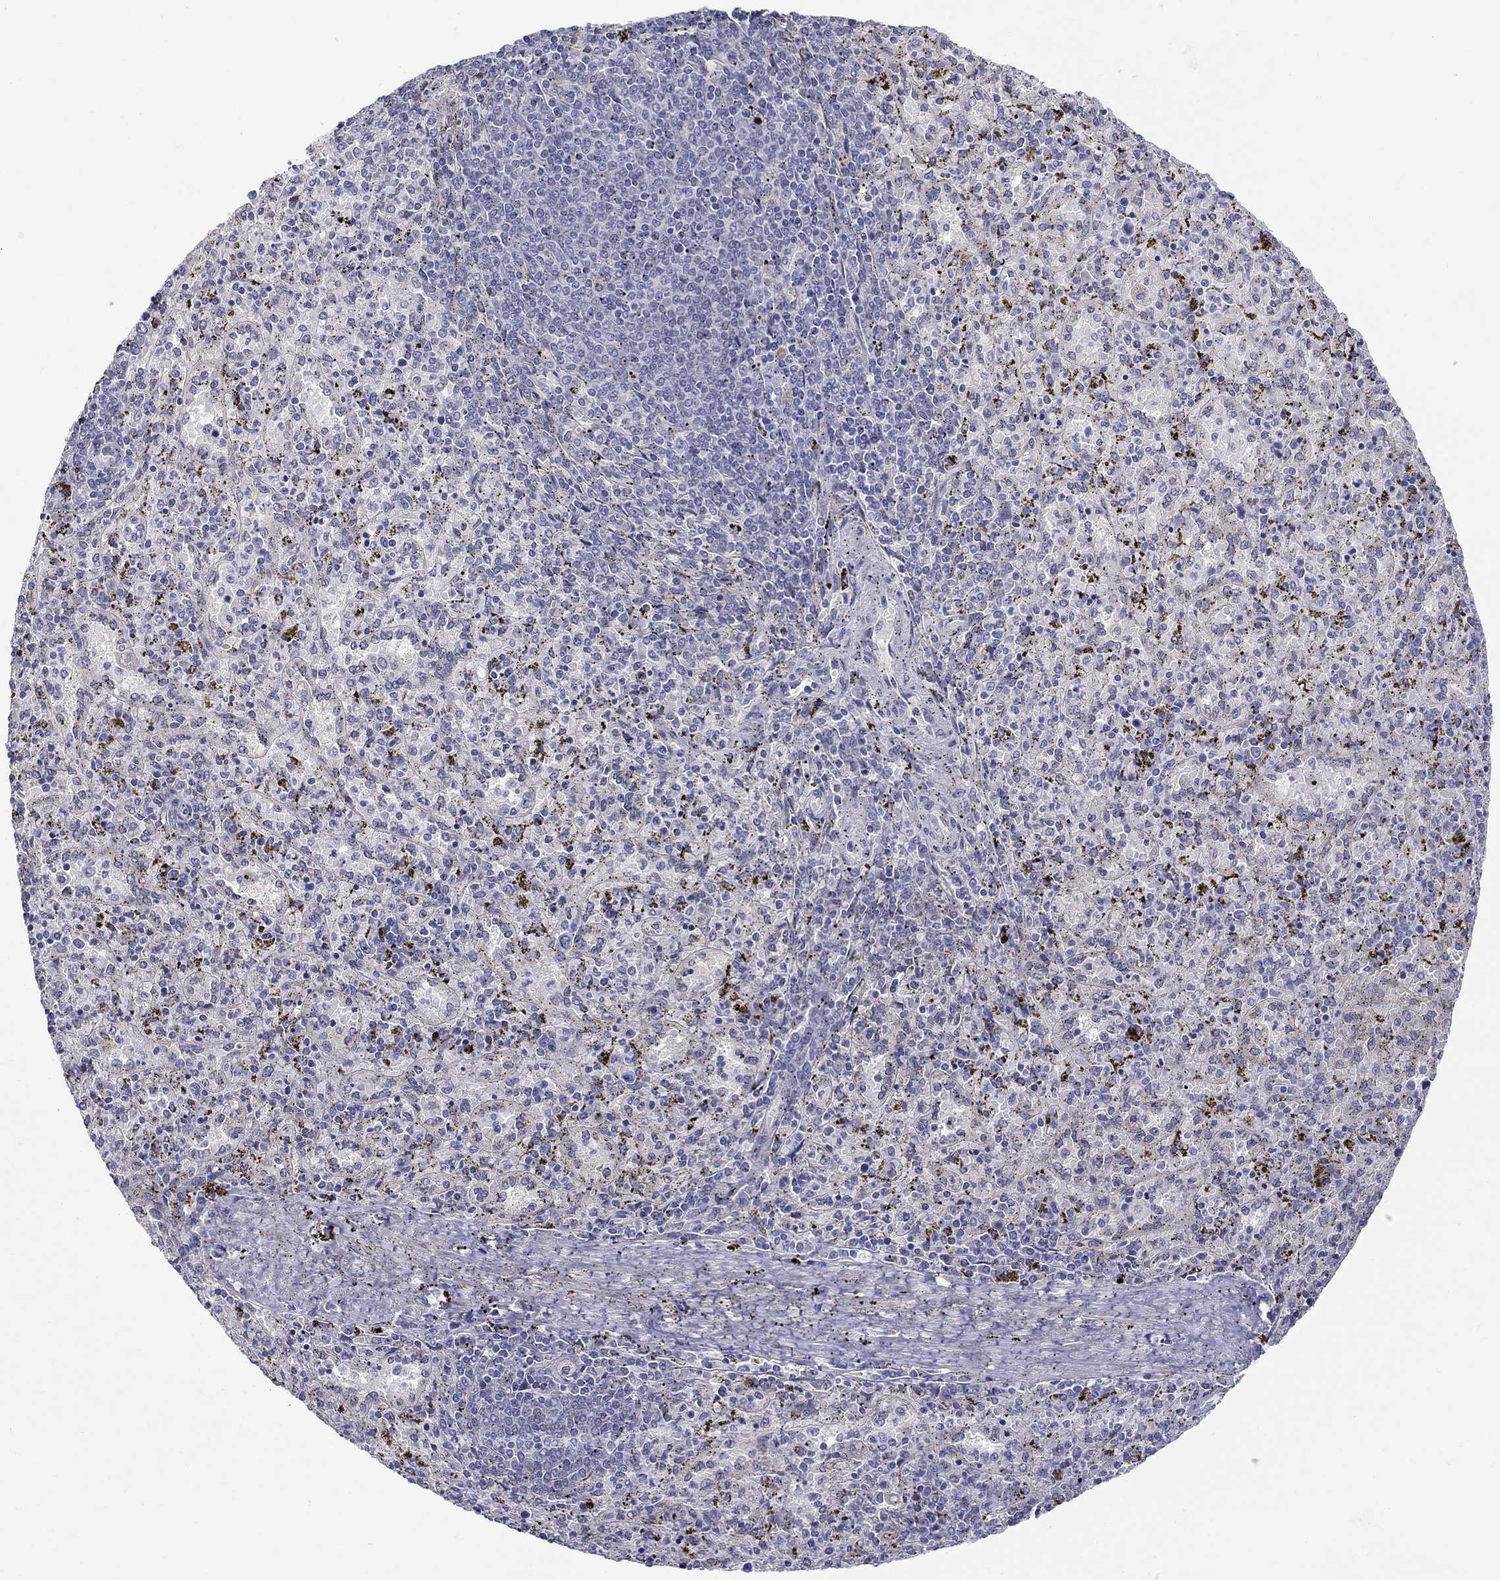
{"staining": {"intensity": "negative", "quantity": "none", "location": "none"}, "tissue": "spleen", "cell_type": "Cells in red pulp", "image_type": "normal", "snomed": [{"axis": "morphology", "description": "Normal tissue, NOS"}, {"axis": "topography", "description": "Spleen"}], "caption": "The immunohistochemistry image has no significant positivity in cells in red pulp of spleen.", "gene": "QRFPR", "patient": {"sex": "female", "age": 50}}